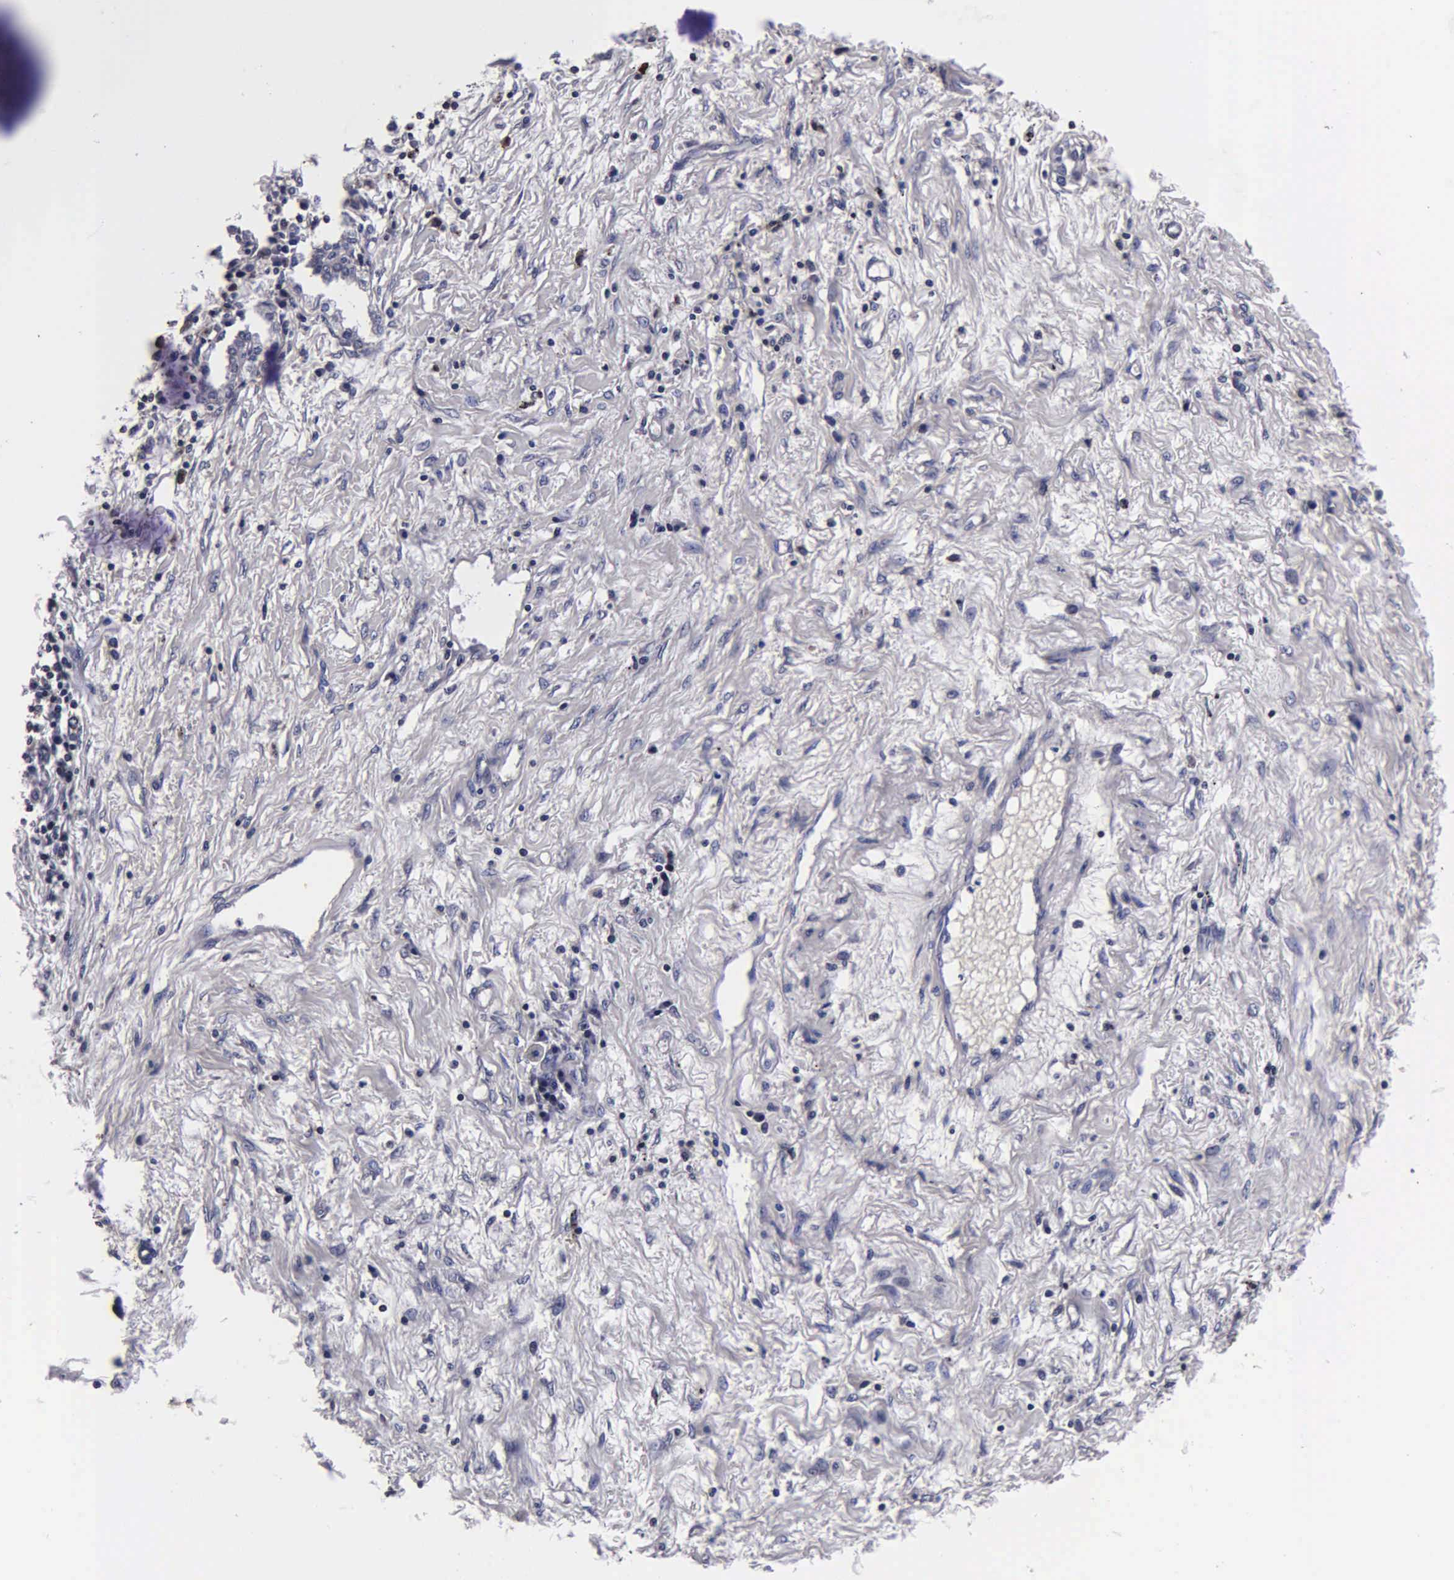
{"staining": {"intensity": "weak", "quantity": "<25%", "location": "cytoplasmic/membranous"}, "tissue": "lung cancer", "cell_type": "Tumor cells", "image_type": "cancer", "snomed": [{"axis": "morphology", "description": "Adenocarcinoma, NOS"}, {"axis": "topography", "description": "Lung"}], "caption": "Immunohistochemistry (IHC) micrograph of neoplastic tissue: human lung cancer (adenocarcinoma) stained with DAB (3,3'-diaminobenzidine) demonstrates no significant protein positivity in tumor cells. (DAB immunohistochemistry (IHC) with hematoxylin counter stain).", "gene": "PSMA3", "patient": {"sex": "male", "age": 60}}